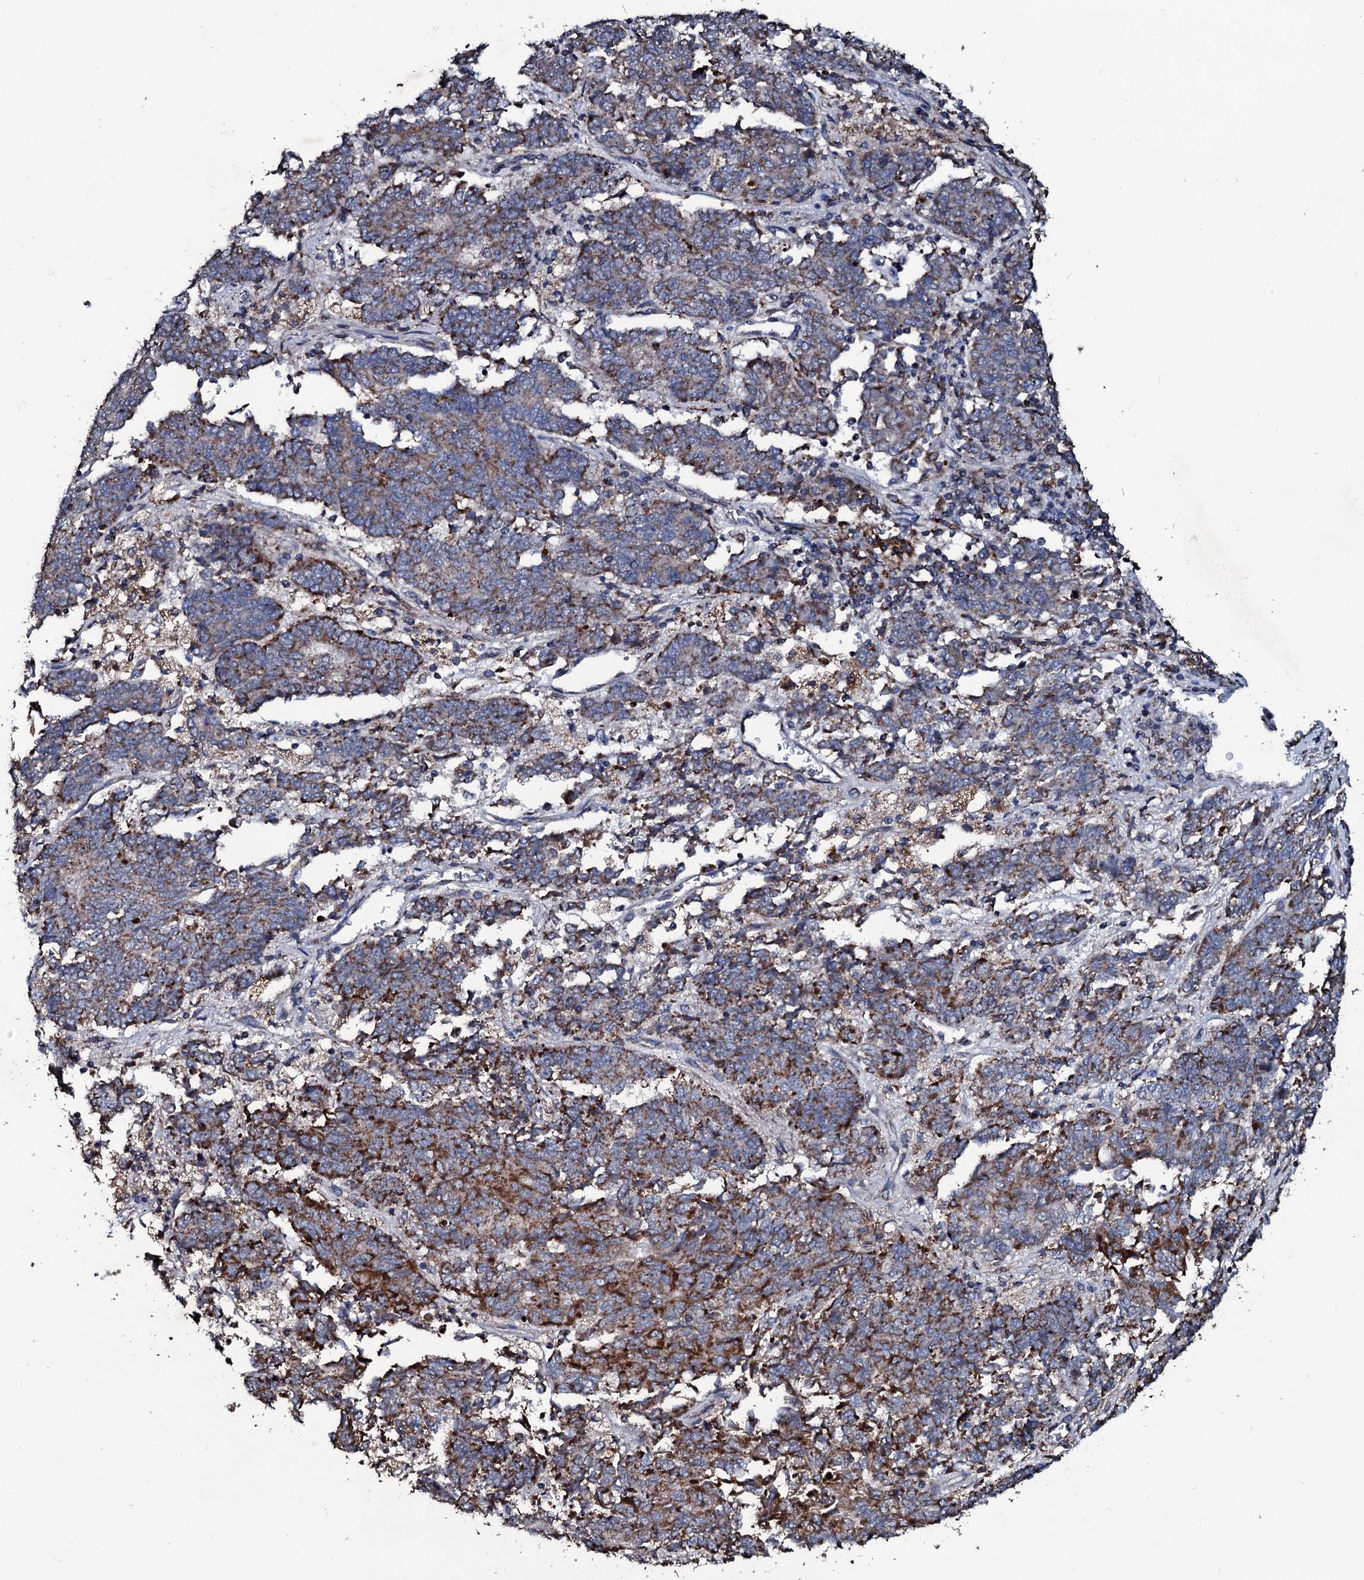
{"staining": {"intensity": "moderate", "quantity": ">75%", "location": "cytoplasmic/membranous"}, "tissue": "endometrial cancer", "cell_type": "Tumor cells", "image_type": "cancer", "snomed": [{"axis": "morphology", "description": "Adenocarcinoma, NOS"}, {"axis": "topography", "description": "Endometrium"}], "caption": "Endometrial cancer (adenocarcinoma) stained with a protein marker shows moderate staining in tumor cells.", "gene": "DYNC2I2", "patient": {"sex": "female", "age": 80}}